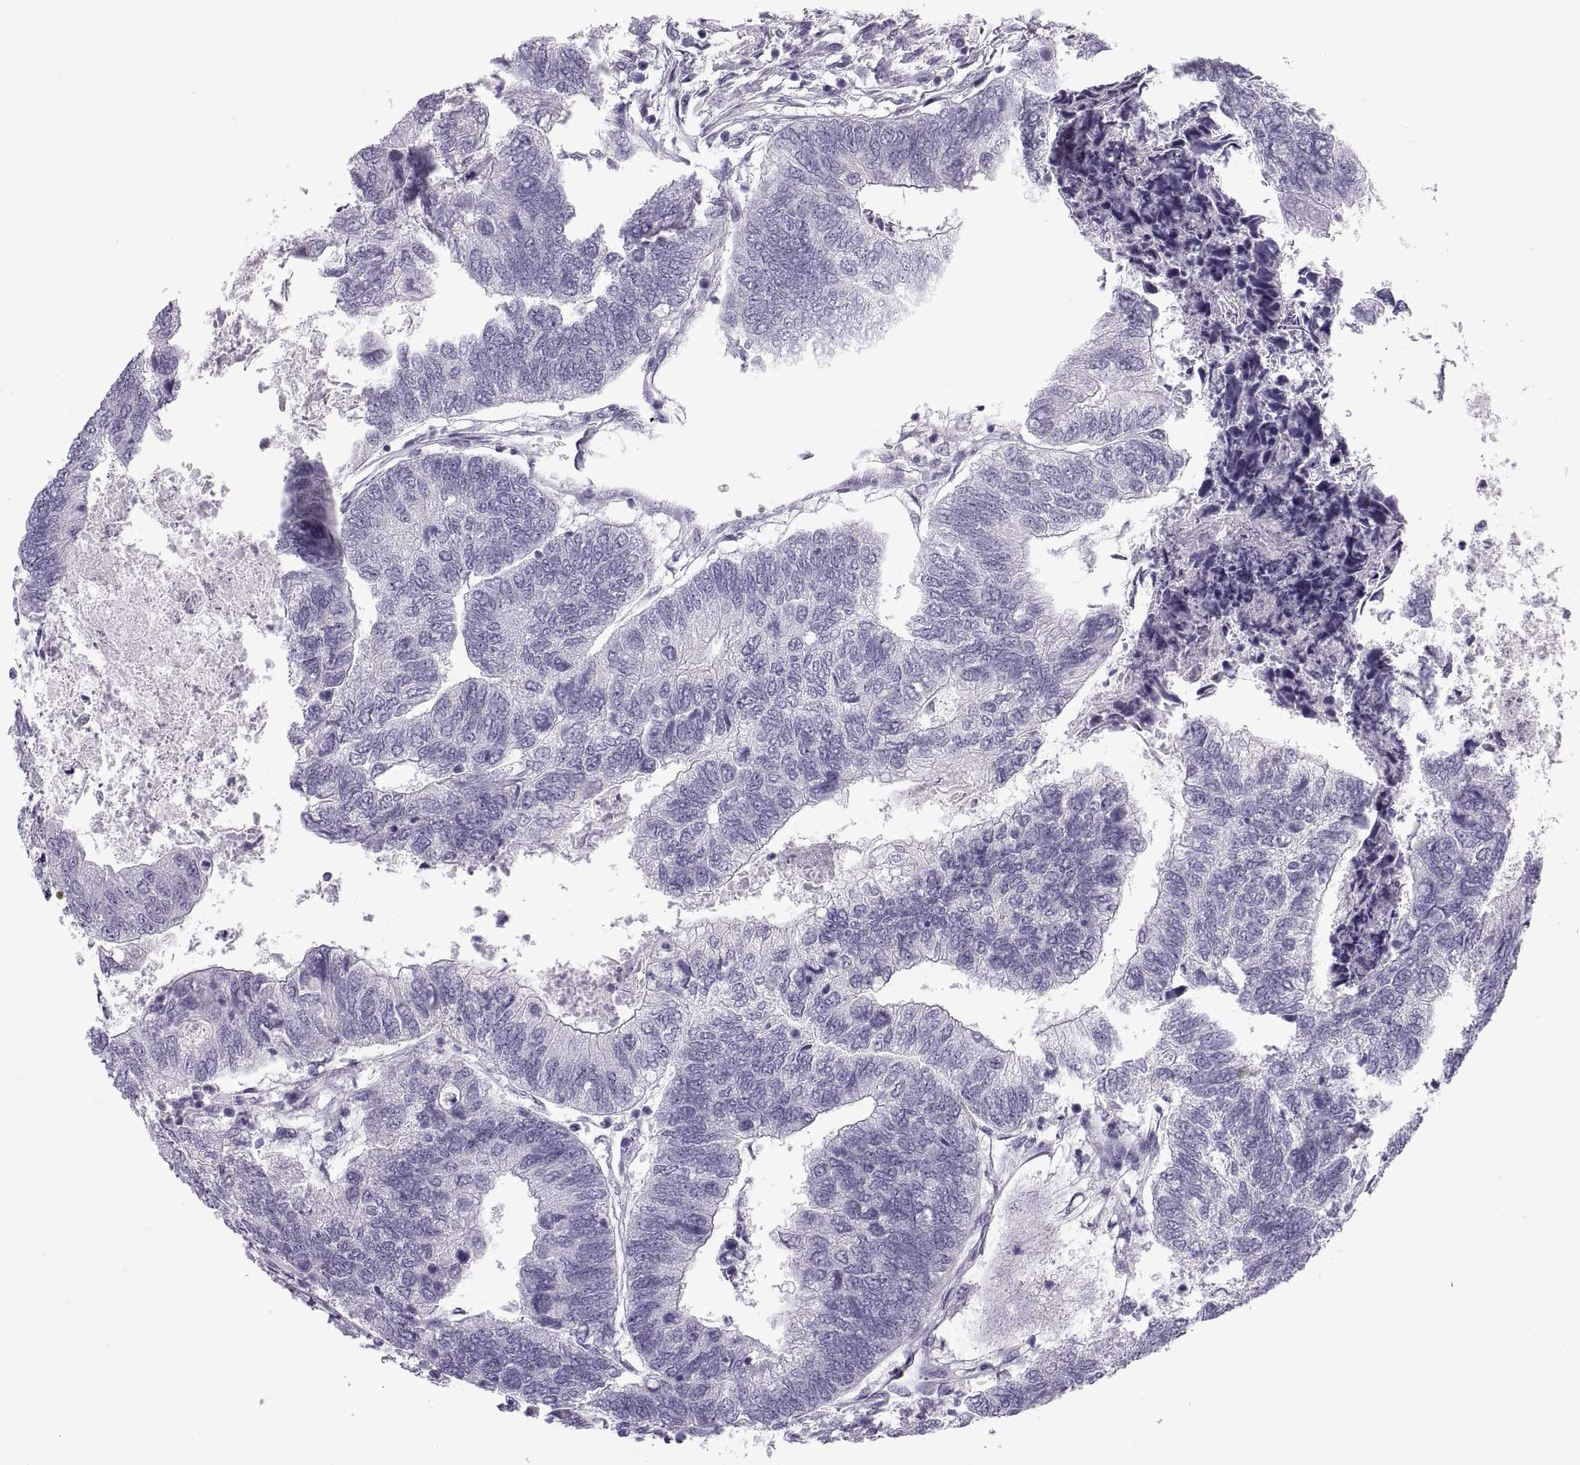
{"staining": {"intensity": "negative", "quantity": "none", "location": "none"}, "tissue": "colorectal cancer", "cell_type": "Tumor cells", "image_type": "cancer", "snomed": [{"axis": "morphology", "description": "Adenocarcinoma, NOS"}, {"axis": "topography", "description": "Colon"}], "caption": "IHC of colorectal cancer (adenocarcinoma) exhibits no staining in tumor cells. (Immunohistochemistry (ihc), brightfield microscopy, high magnification).", "gene": "RLBP1", "patient": {"sex": "female", "age": 67}}